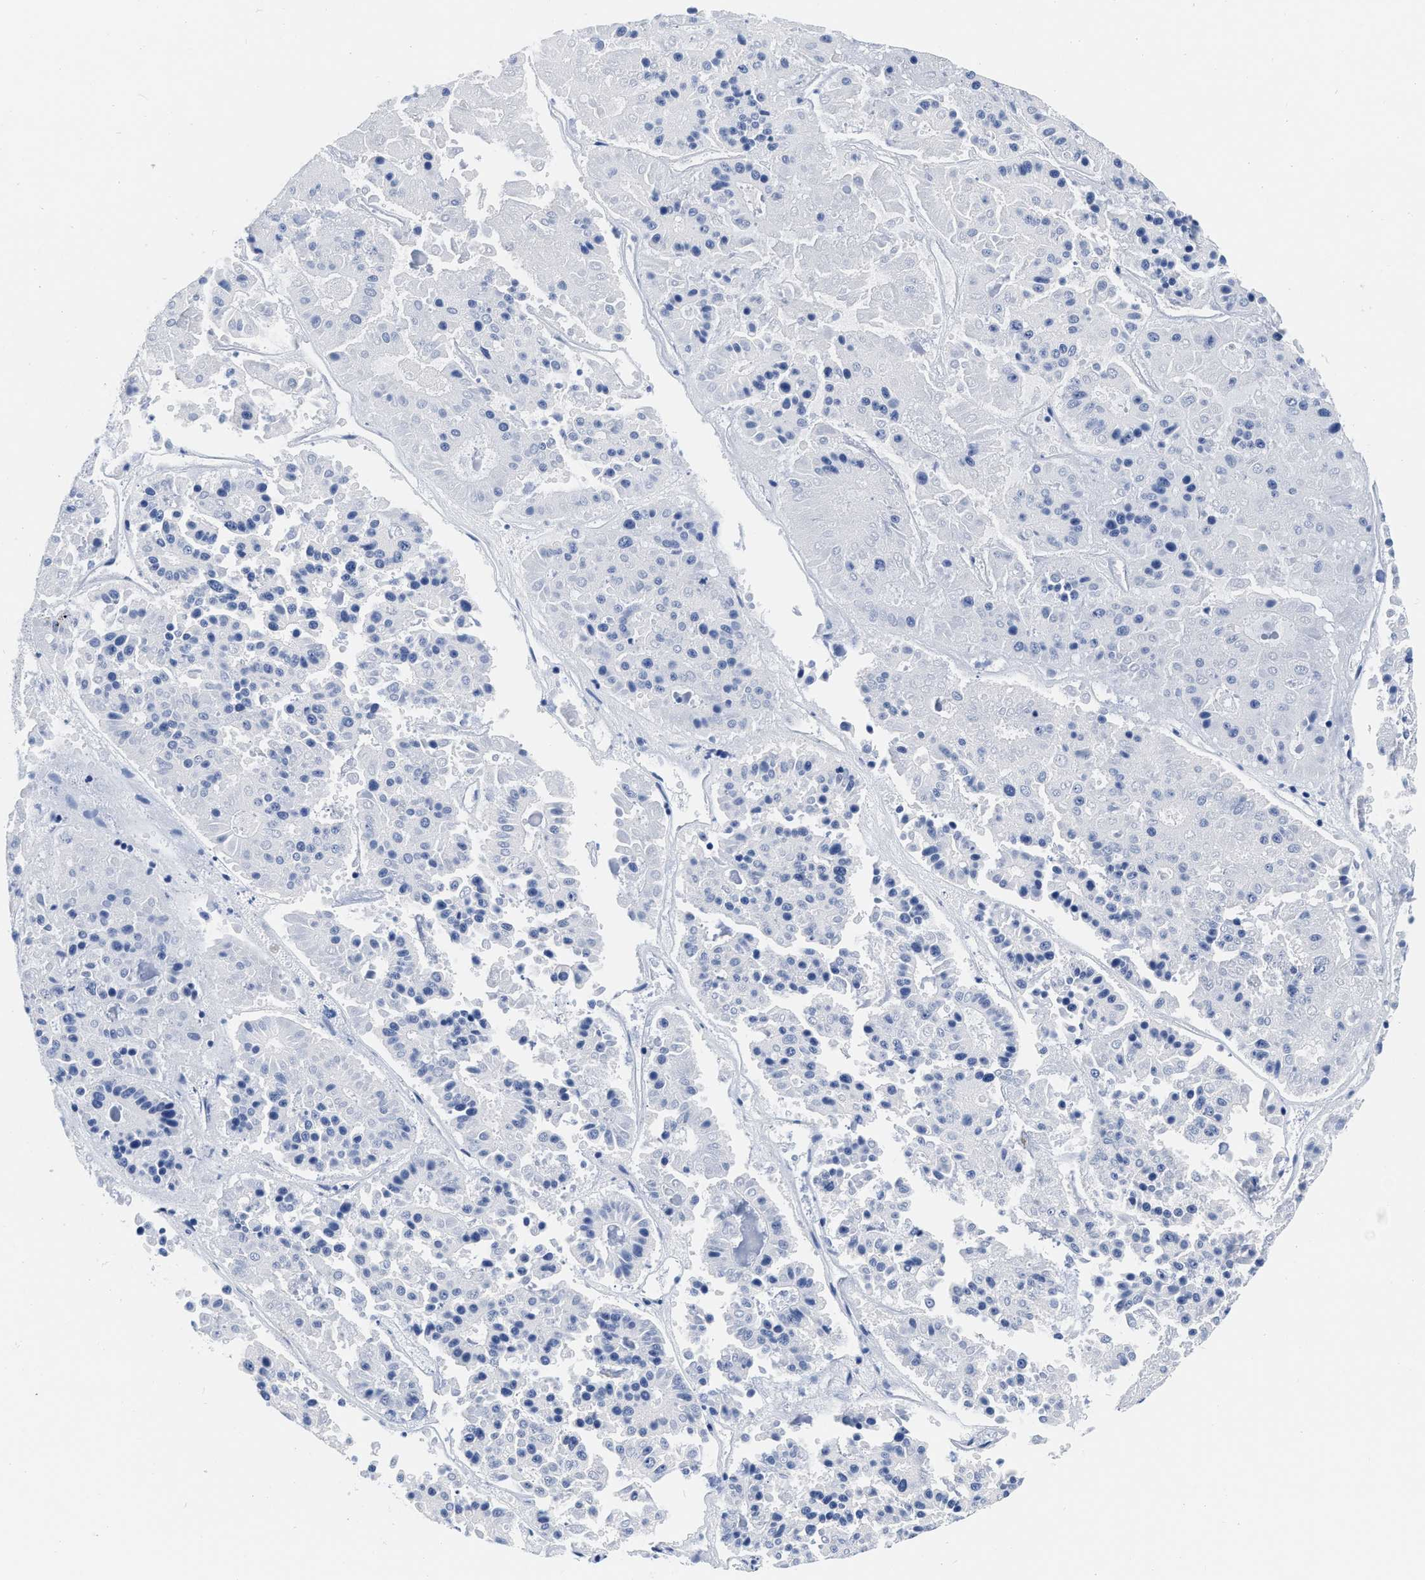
{"staining": {"intensity": "negative", "quantity": "none", "location": "none"}, "tissue": "pancreatic cancer", "cell_type": "Tumor cells", "image_type": "cancer", "snomed": [{"axis": "morphology", "description": "Adenocarcinoma, NOS"}, {"axis": "topography", "description": "Pancreas"}], "caption": "Pancreatic cancer was stained to show a protein in brown. There is no significant staining in tumor cells.", "gene": "CER1", "patient": {"sex": "male", "age": 50}}